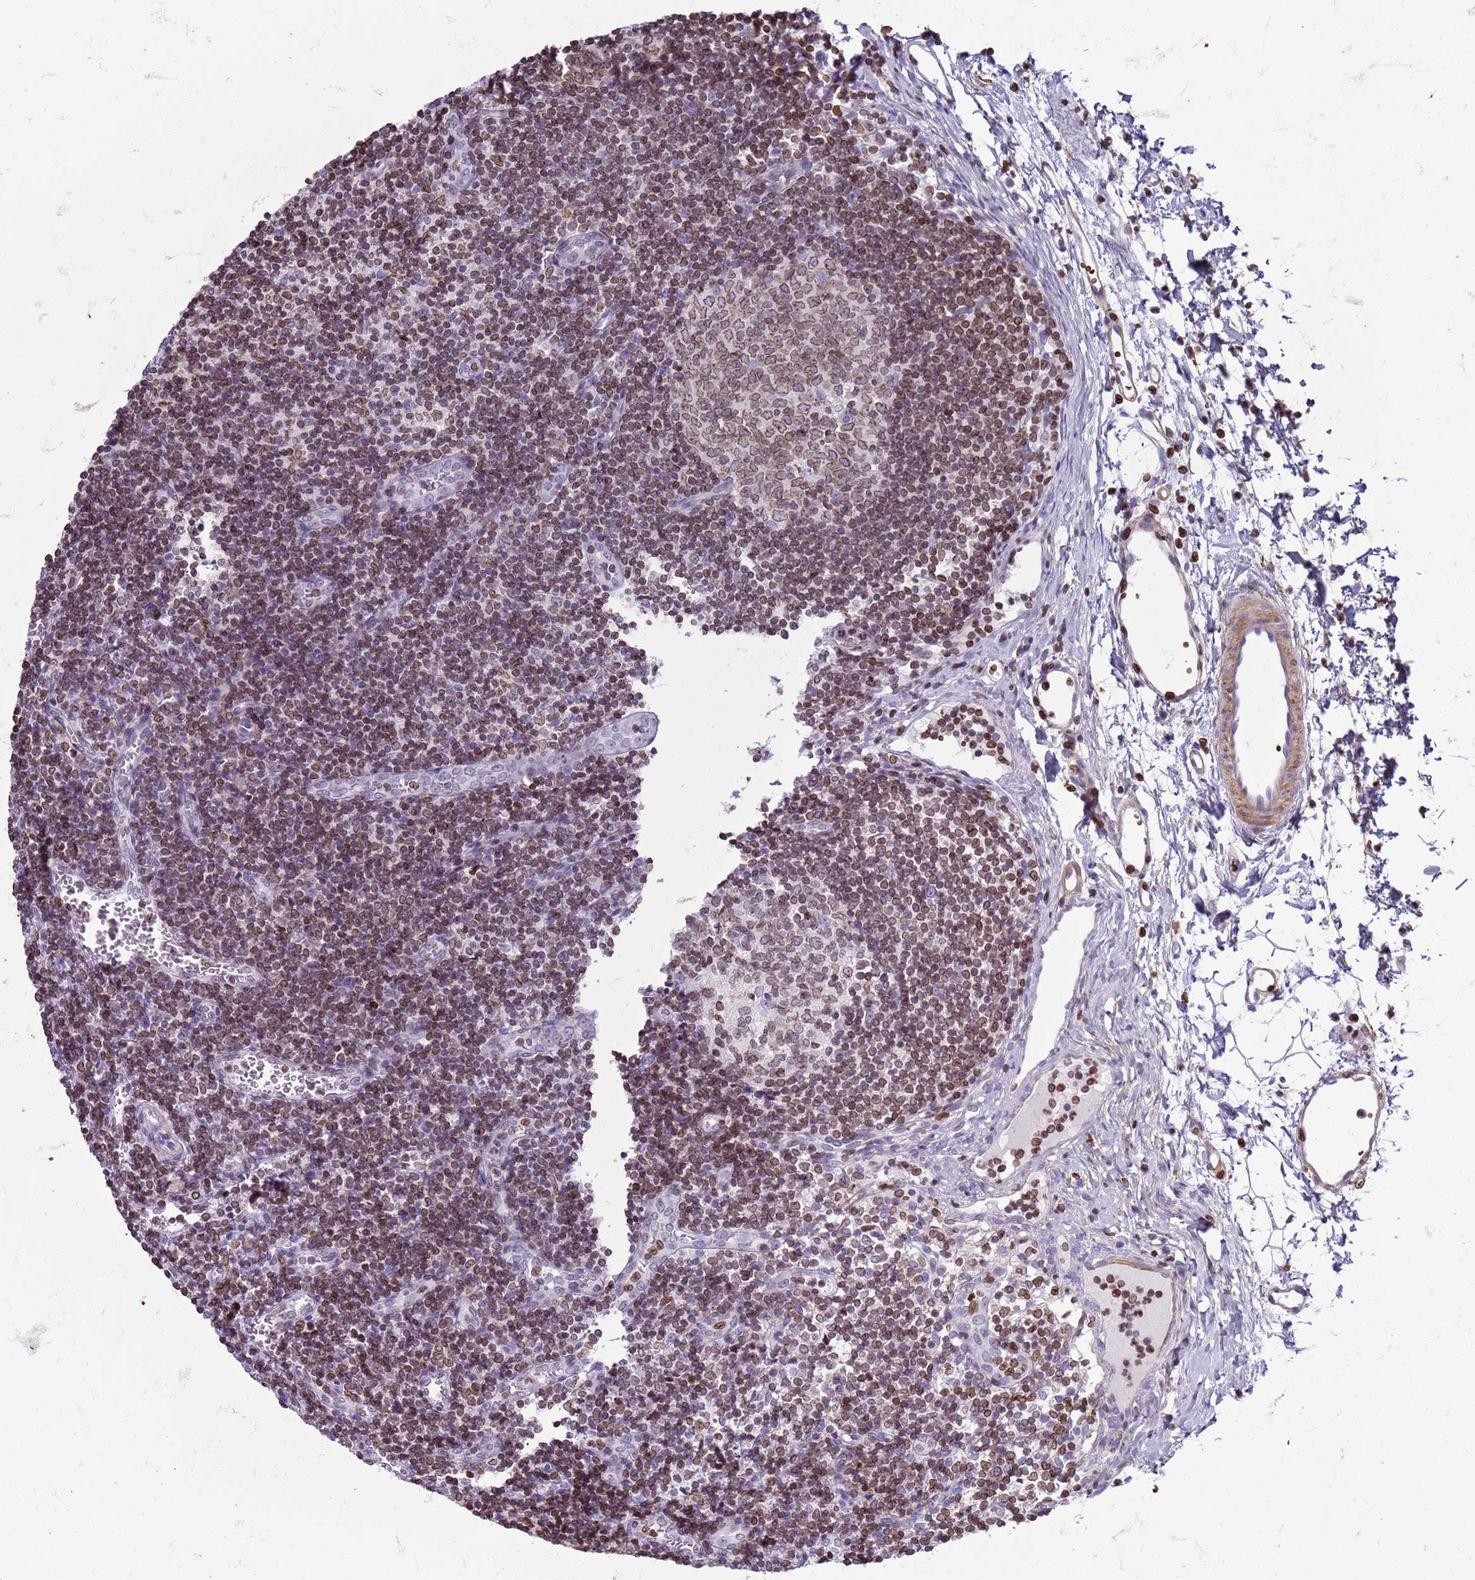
{"staining": {"intensity": "moderate", "quantity": "25%-75%", "location": "cytoplasmic/membranous,nuclear"}, "tissue": "lymph node", "cell_type": "Germinal center cells", "image_type": "normal", "snomed": [{"axis": "morphology", "description": "Normal tissue, NOS"}, {"axis": "topography", "description": "Lymph node"}], "caption": "A photomicrograph showing moderate cytoplasmic/membranous,nuclear positivity in approximately 25%-75% of germinal center cells in unremarkable lymph node, as visualized by brown immunohistochemical staining.", "gene": "METTL25B", "patient": {"sex": "female", "age": 37}}